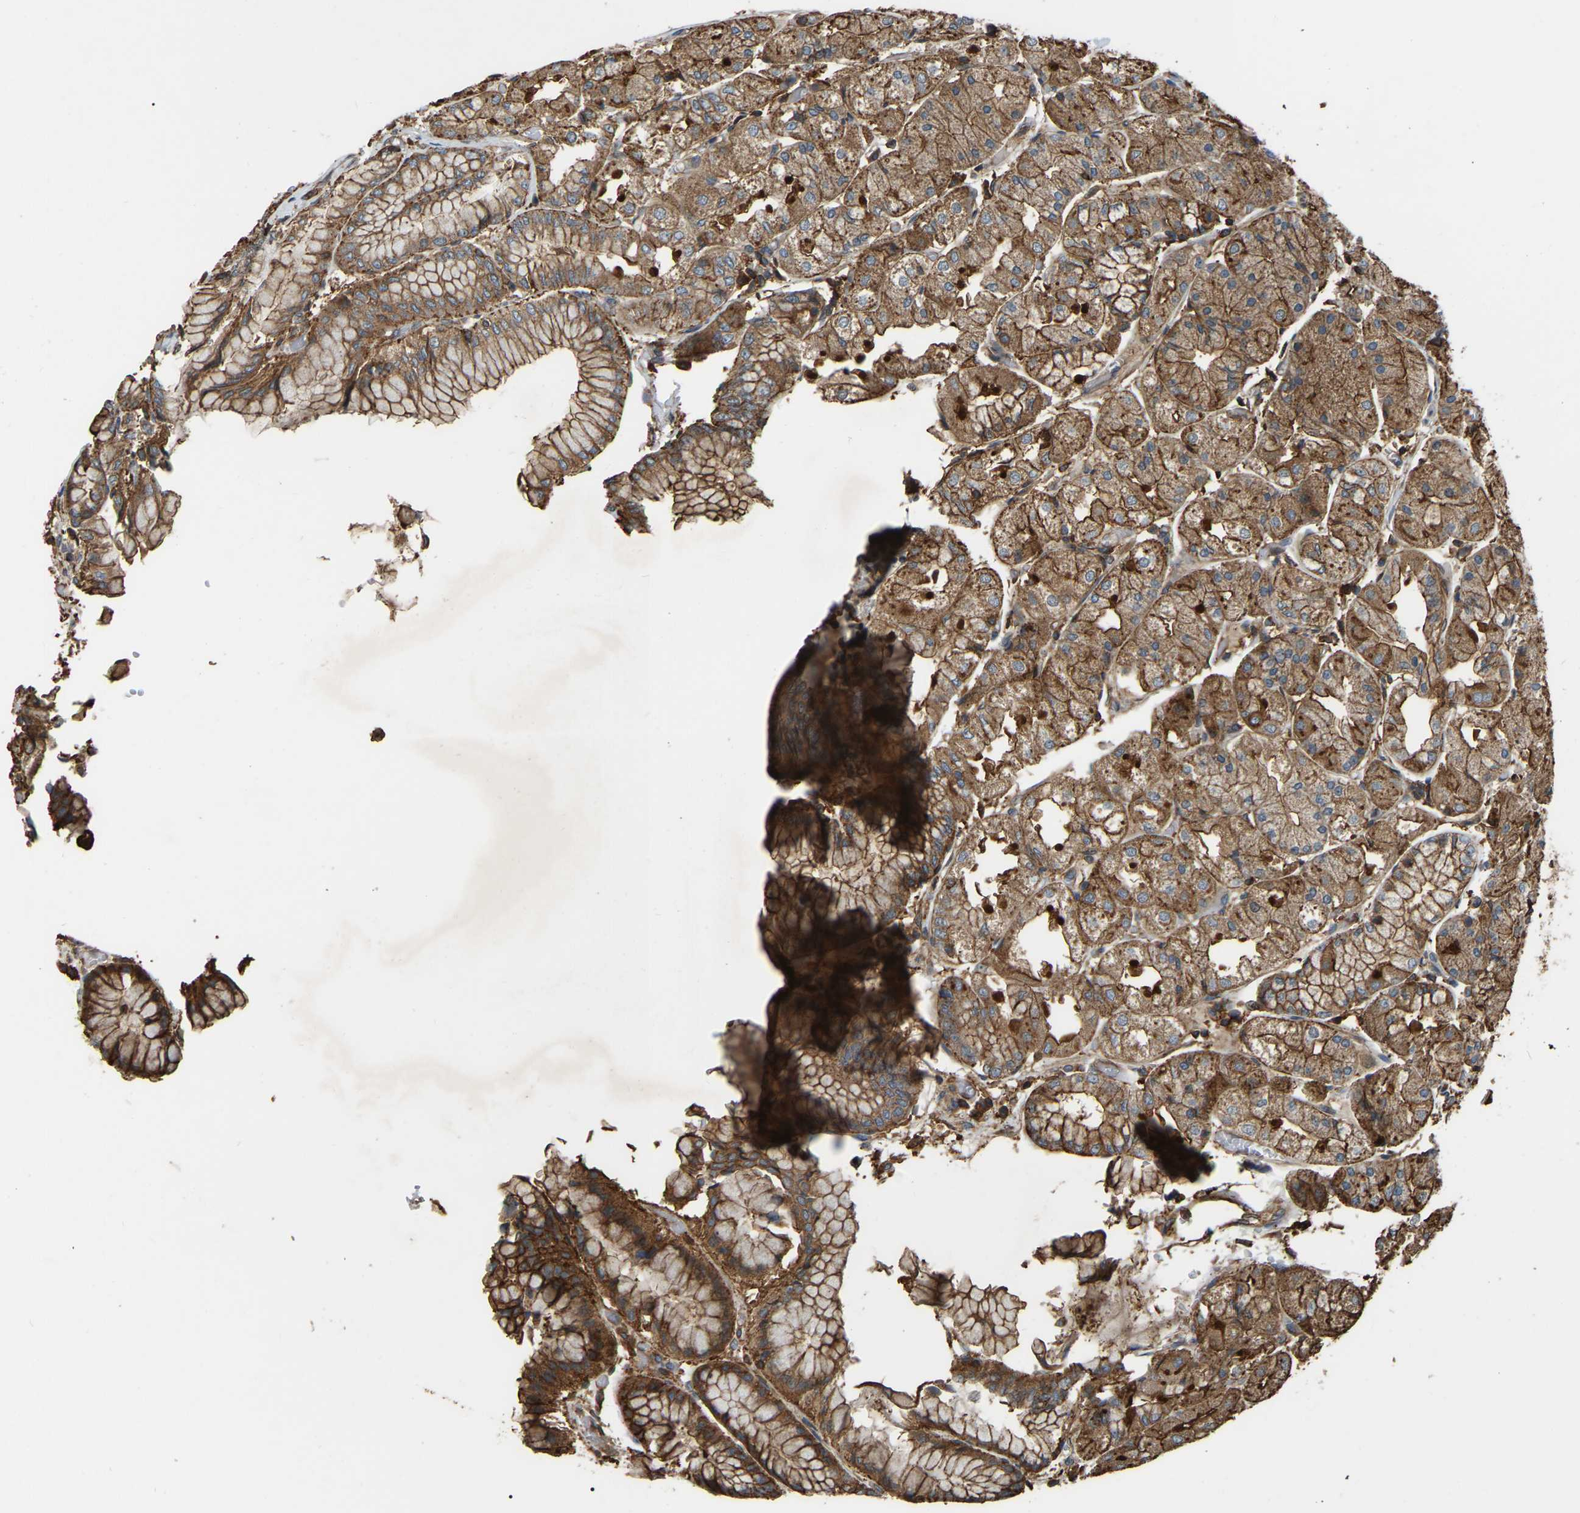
{"staining": {"intensity": "moderate", "quantity": ">75%", "location": "cytoplasmic/membranous"}, "tissue": "stomach", "cell_type": "Glandular cells", "image_type": "normal", "snomed": [{"axis": "morphology", "description": "Normal tissue, NOS"}, {"axis": "topography", "description": "Stomach, upper"}], "caption": "Moderate cytoplasmic/membranous staining for a protein is appreciated in about >75% of glandular cells of normal stomach using immunohistochemistry.", "gene": "SAMD9L", "patient": {"sex": "male", "age": 72}}